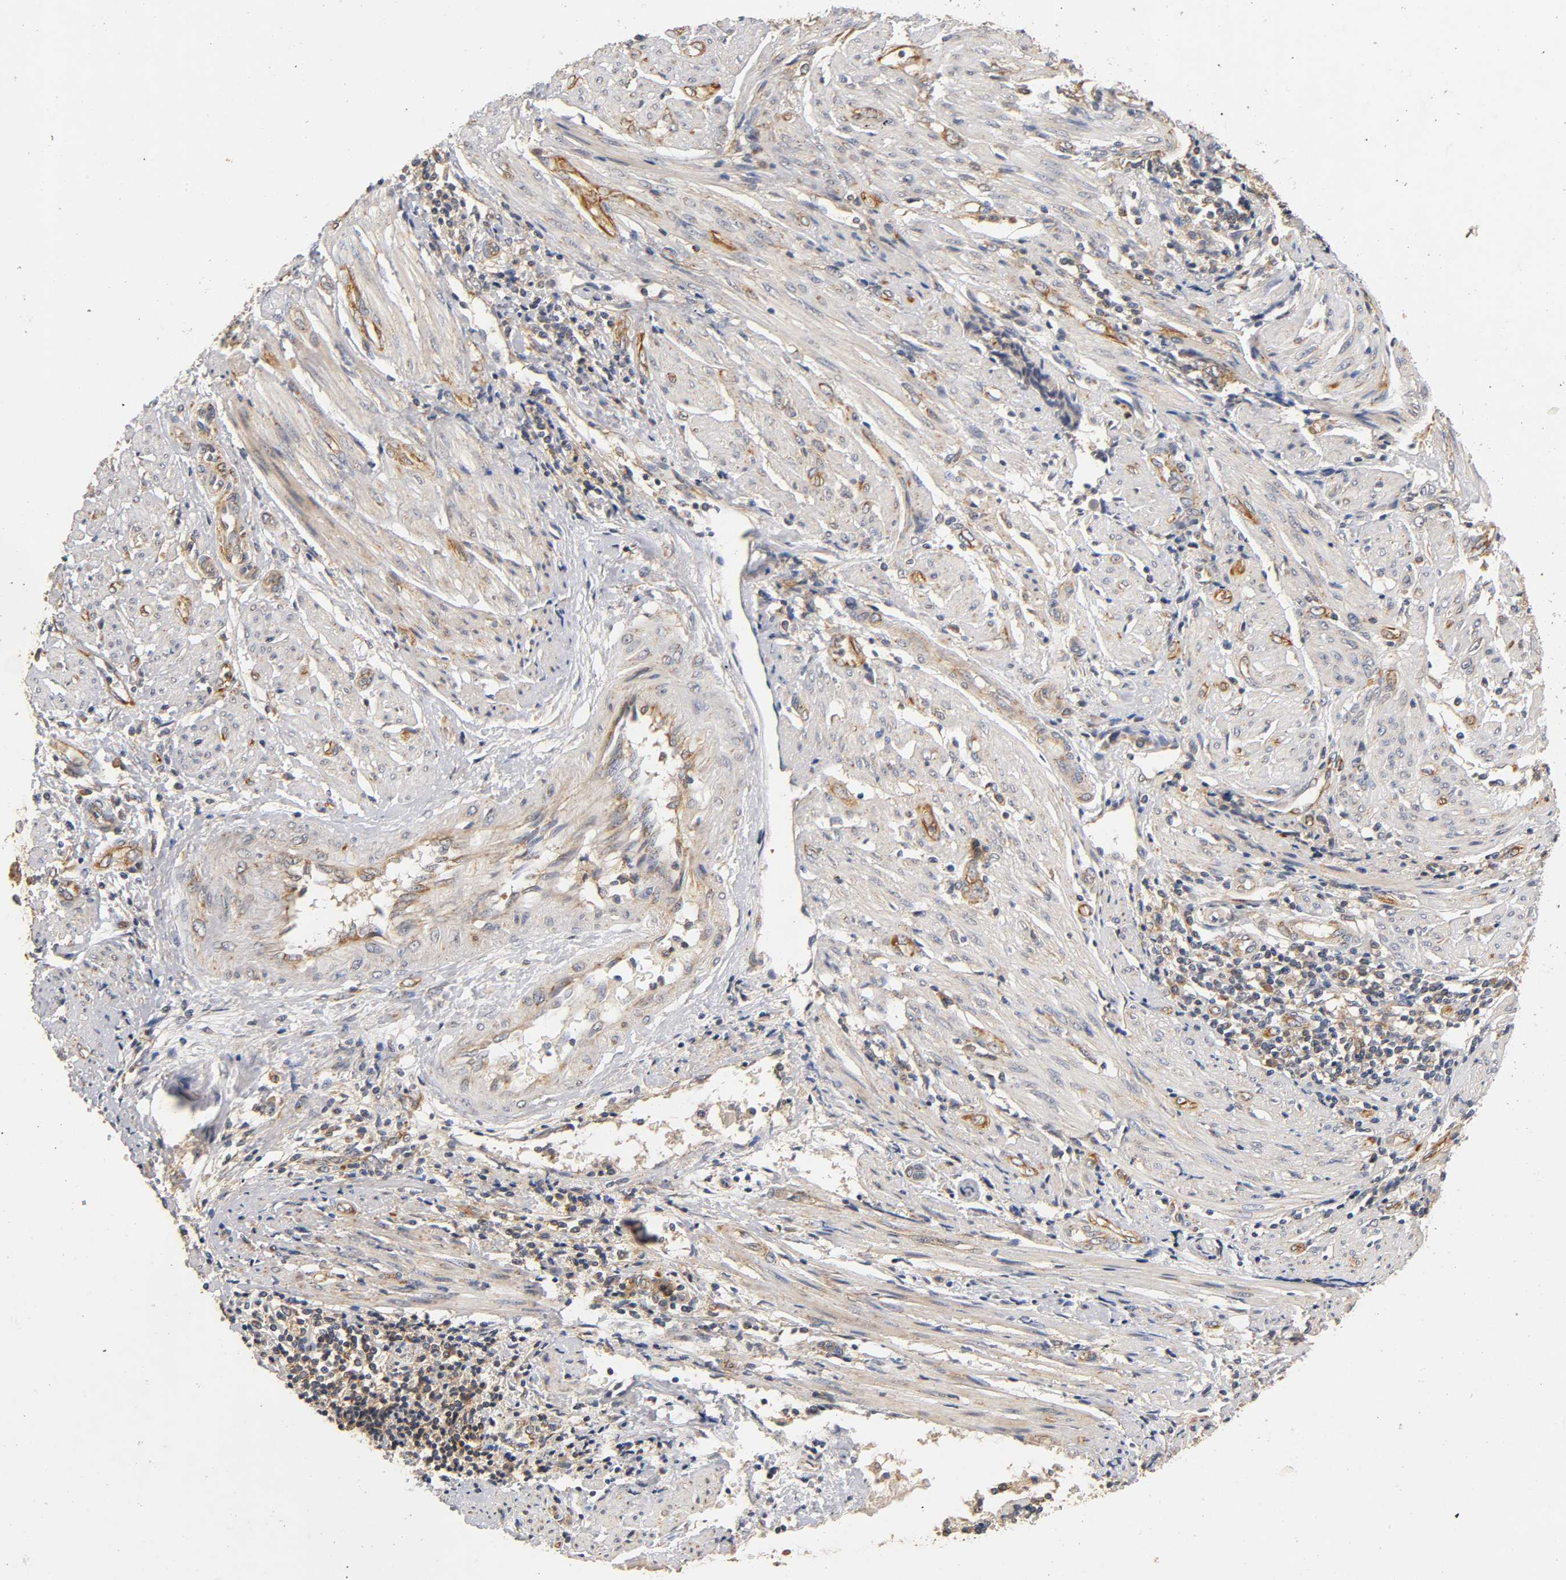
{"staining": {"intensity": "moderate", "quantity": ">75%", "location": "cytoplasmic/membranous"}, "tissue": "endometrial cancer", "cell_type": "Tumor cells", "image_type": "cancer", "snomed": [{"axis": "morphology", "description": "Adenocarcinoma, NOS"}, {"axis": "topography", "description": "Uterus"}, {"axis": "topography", "description": "Endometrium"}], "caption": "IHC photomicrograph of neoplastic tissue: human endometrial adenocarcinoma stained using IHC displays medium levels of moderate protein expression localized specifically in the cytoplasmic/membranous of tumor cells, appearing as a cytoplasmic/membranous brown color.", "gene": "SCAP", "patient": {"sex": "female", "age": 70}}